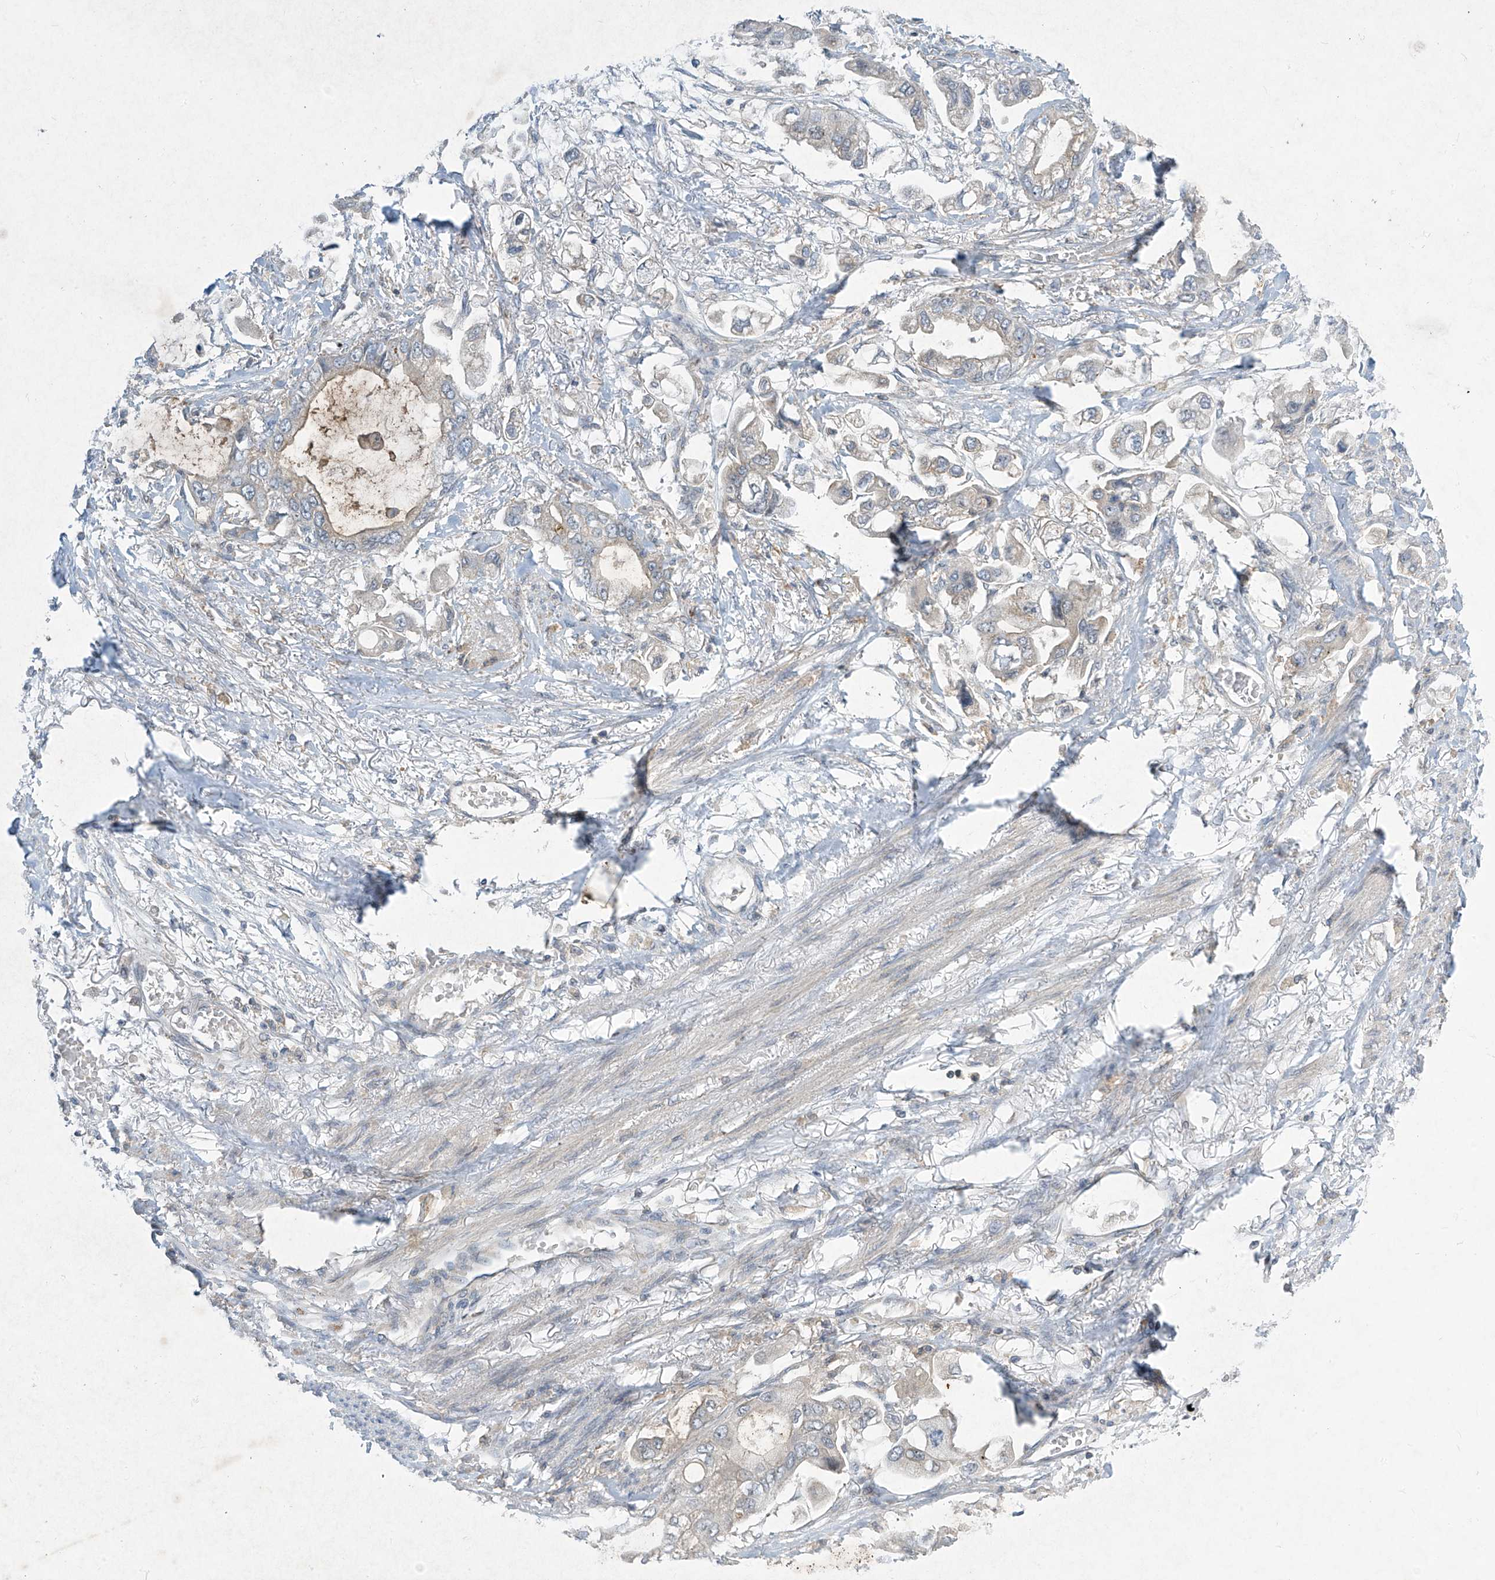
{"staining": {"intensity": "negative", "quantity": "none", "location": "none"}, "tissue": "stomach cancer", "cell_type": "Tumor cells", "image_type": "cancer", "snomed": [{"axis": "morphology", "description": "Adenocarcinoma, NOS"}, {"axis": "topography", "description": "Stomach"}], "caption": "This is an IHC image of stomach cancer. There is no expression in tumor cells.", "gene": "PARVG", "patient": {"sex": "male", "age": 62}}